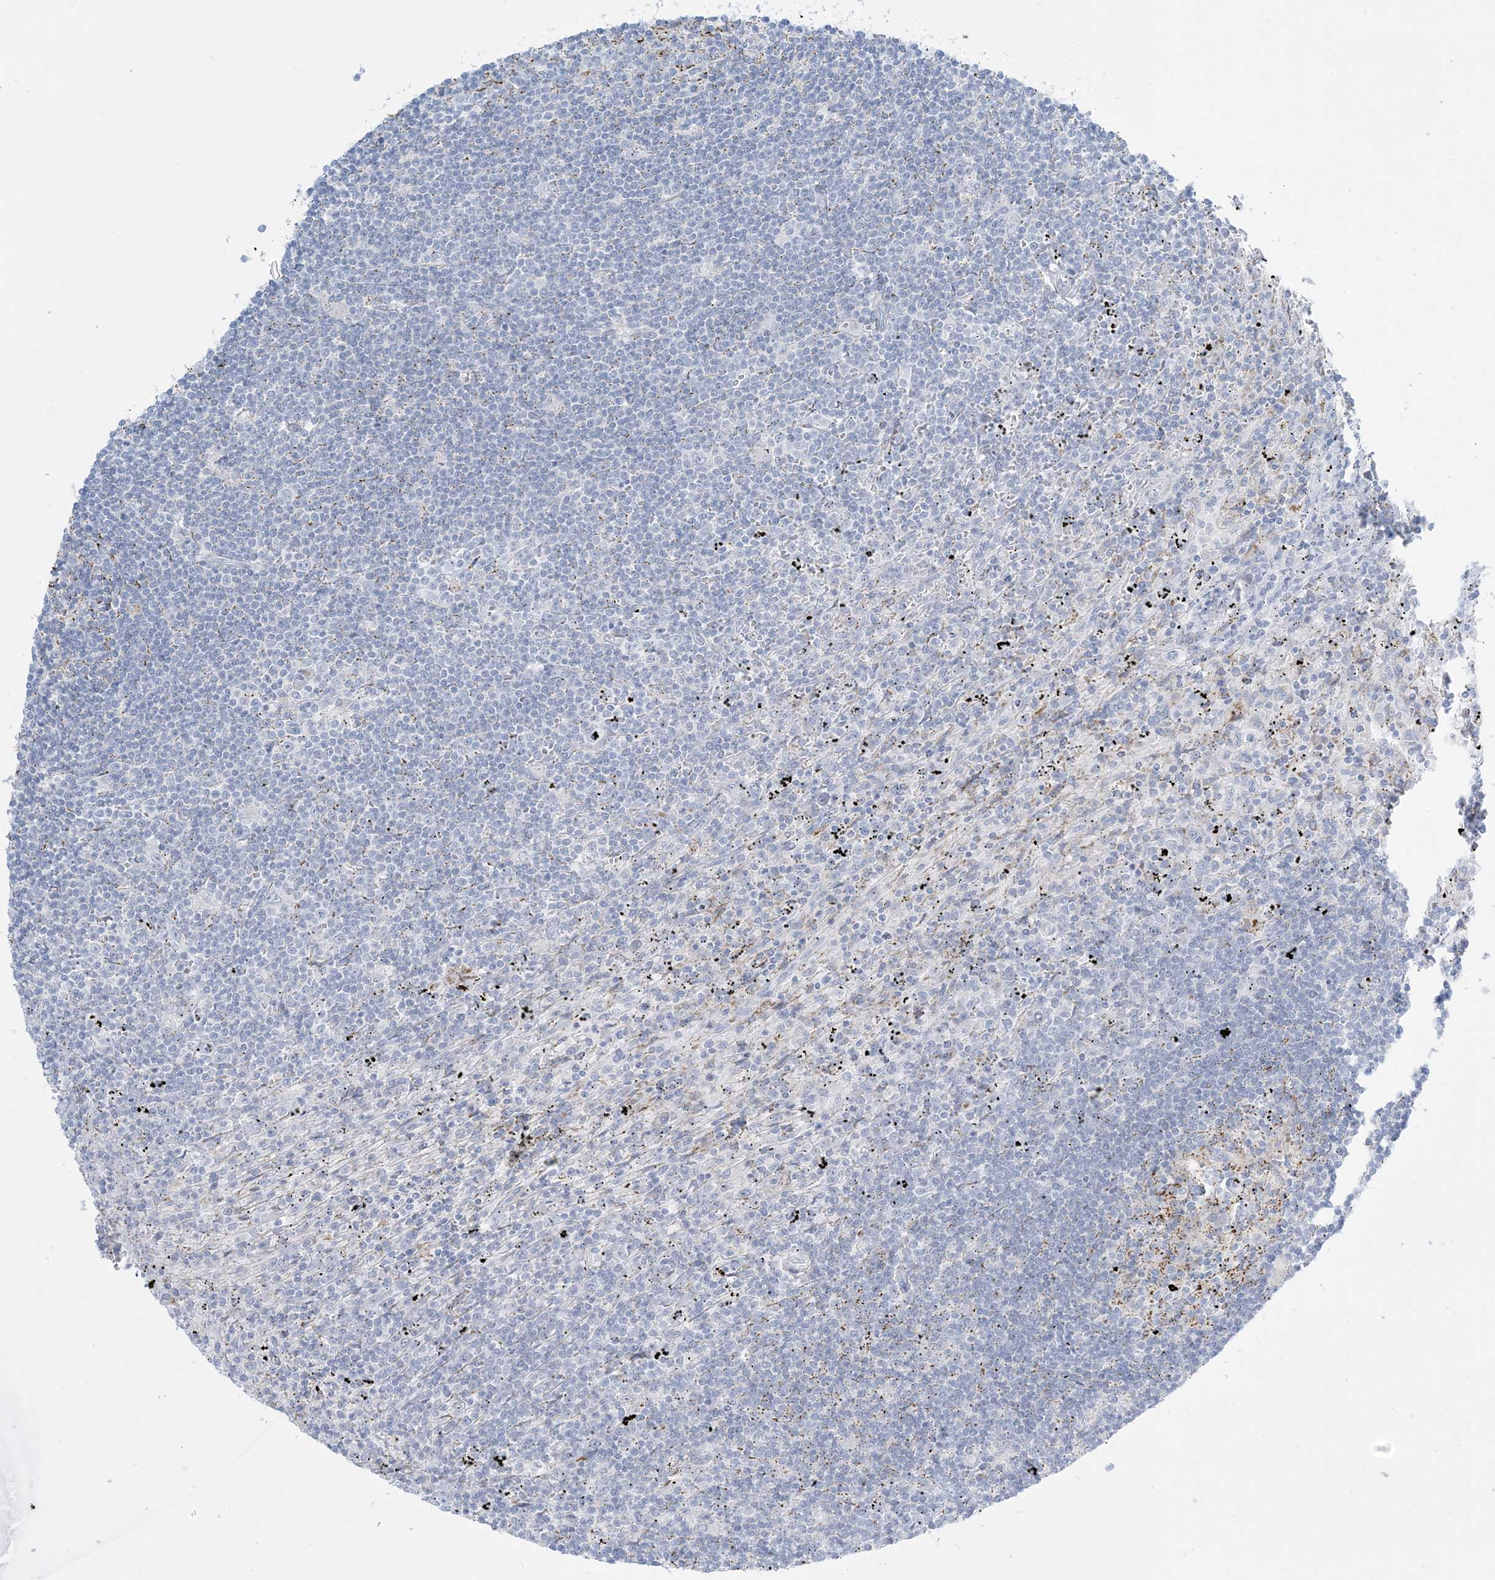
{"staining": {"intensity": "negative", "quantity": "none", "location": "none"}, "tissue": "lymphoma", "cell_type": "Tumor cells", "image_type": "cancer", "snomed": [{"axis": "morphology", "description": "Malignant lymphoma, non-Hodgkin's type, Low grade"}, {"axis": "topography", "description": "Spleen"}], "caption": "Protein analysis of malignant lymphoma, non-Hodgkin's type (low-grade) reveals no significant positivity in tumor cells.", "gene": "ZDHHC4", "patient": {"sex": "male", "age": 76}}